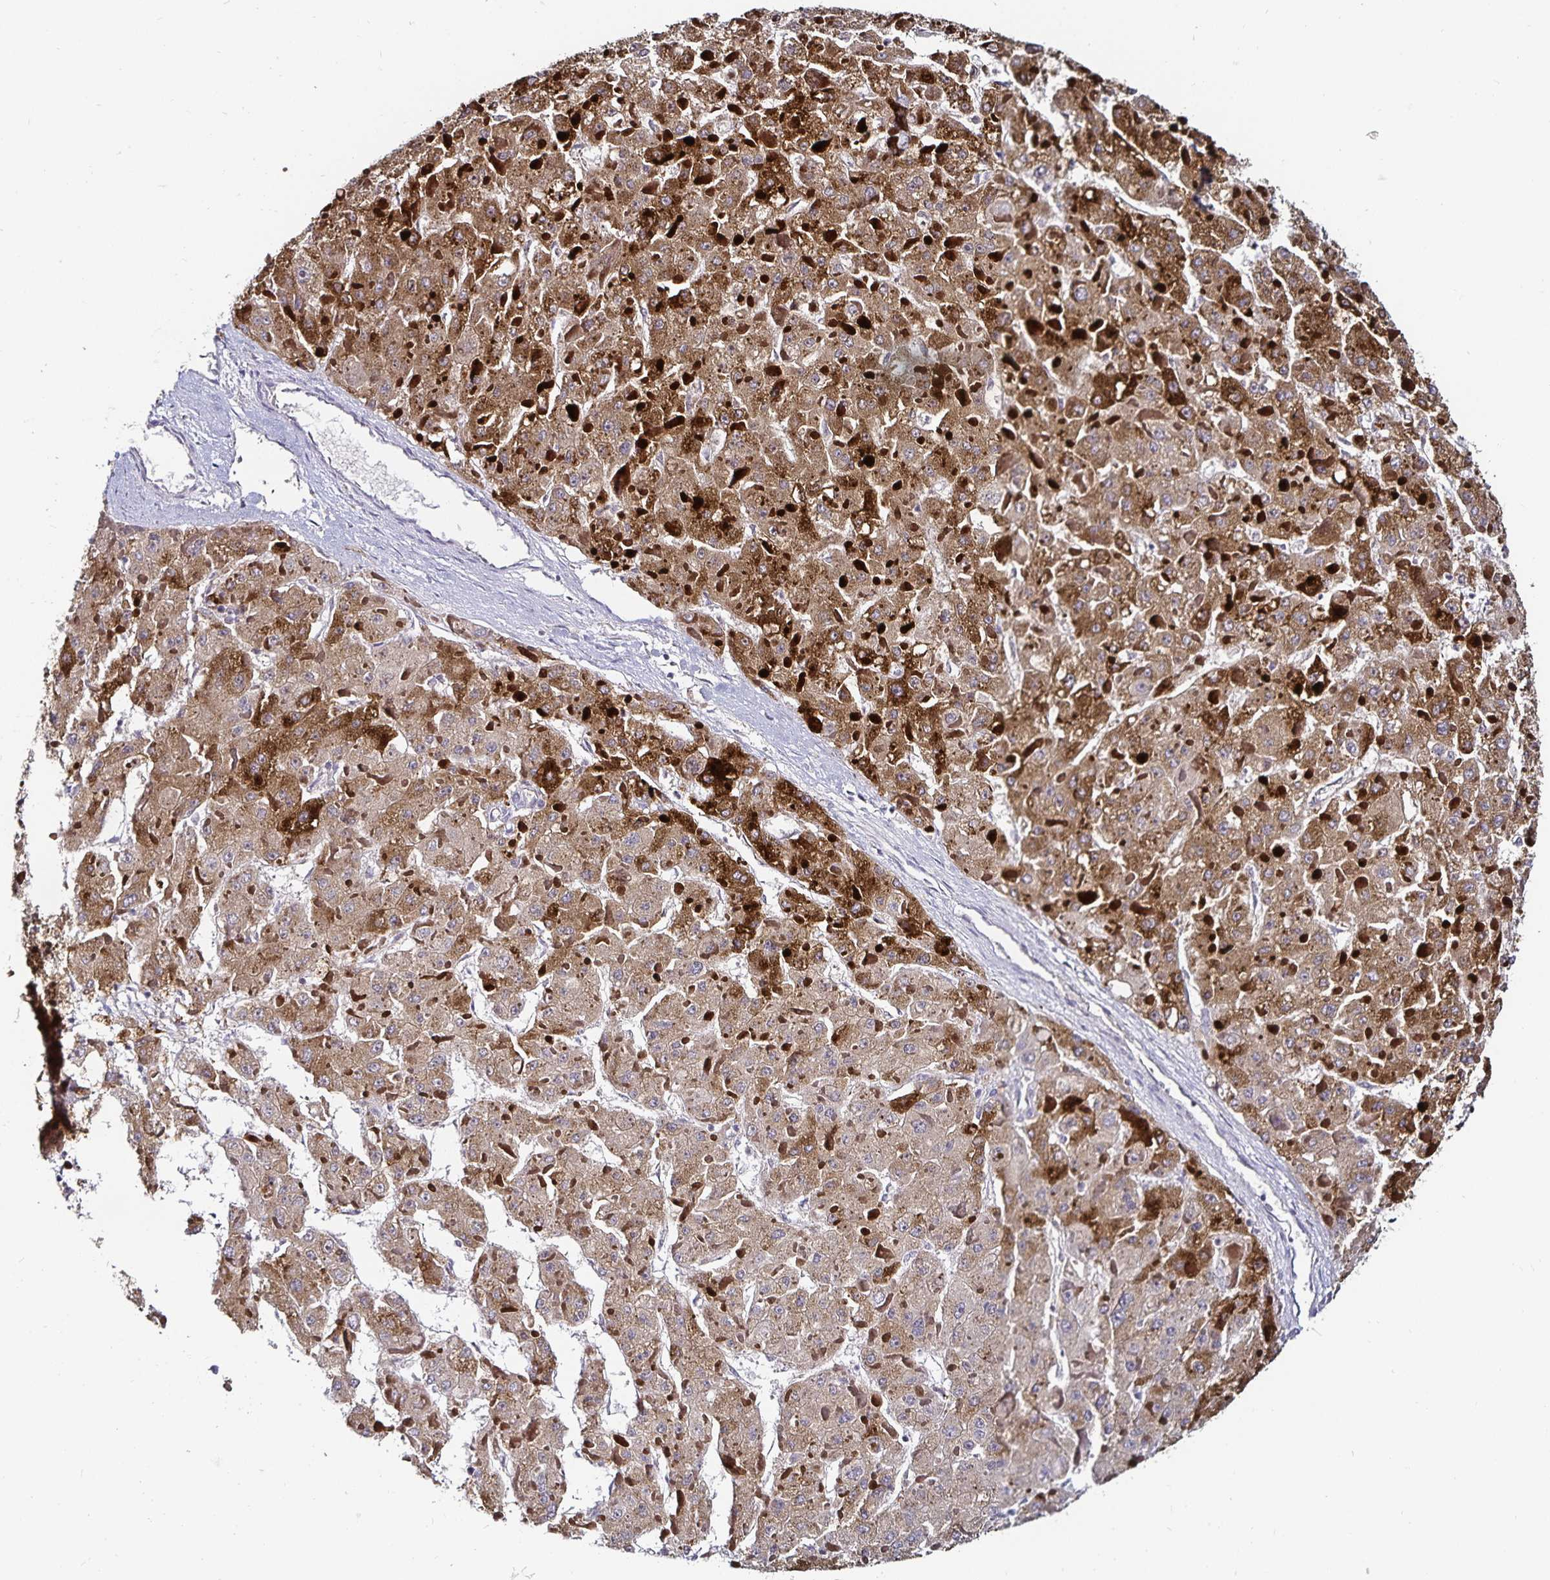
{"staining": {"intensity": "moderate", "quantity": ">75%", "location": "cytoplasmic/membranous"}, "tissue": "liver cancer", "cell_type": "Tumor cells", "image_type": "cancer", "snomed": [{"axis": "morphology", "description": "Carcinoma, Hepatocellular, NOS"}, {"axis": "topography", "description": "Liver"}], "caption": "This histopathology image exhibits immunohistochemistry staining of human liver cancer (hepatocellular carcinoma), with medium moderate cytoplasmic/membranous staining in approximately >75% of tumor cells.", "gene": "ACSL5", "patient": {"sex": "female", "age": 73}}